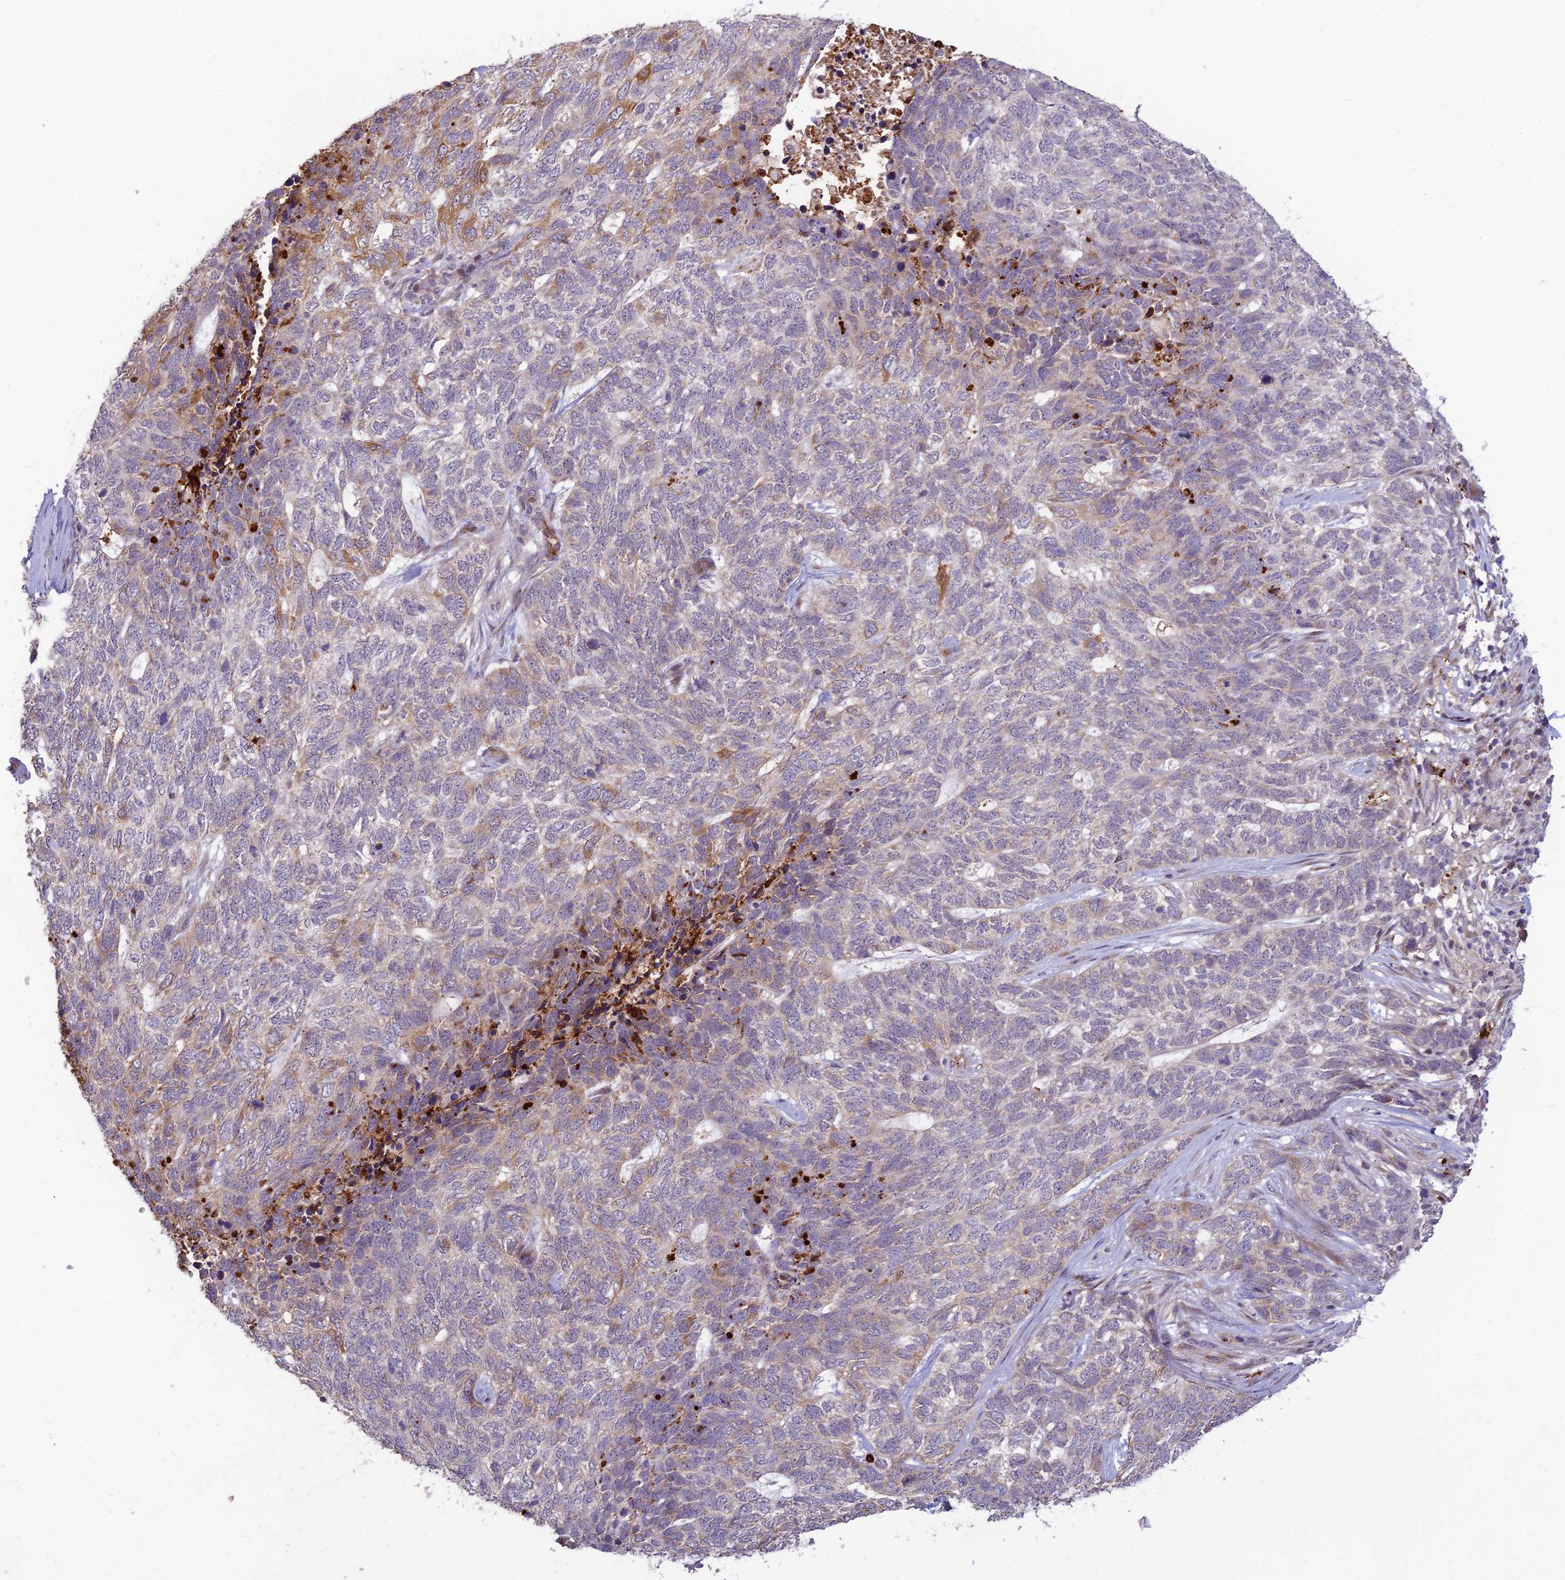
{"staining": {"intensity": "moderate", "quantity": "<25%", "location": "cytoplasmic/membranous"}, "tissue": "skin cancer", "cell_type": "Tumor cells", "image_type": "cancer", "snomed": [{"axis": "morphology", "description": "Basal cell carcinoma"}, {"axis": "topography", "description": "Skin"}], "caption": "Immunohistochemistry (IHC) micrograph of skin cancer stained for a protein (brown), which demonstrates low levels of moderate cytoplasmic/membranous positivity in about <25% of tumor cells.", "gene": "ASPDH", "patient": {"sex": "female", "age": 65}}